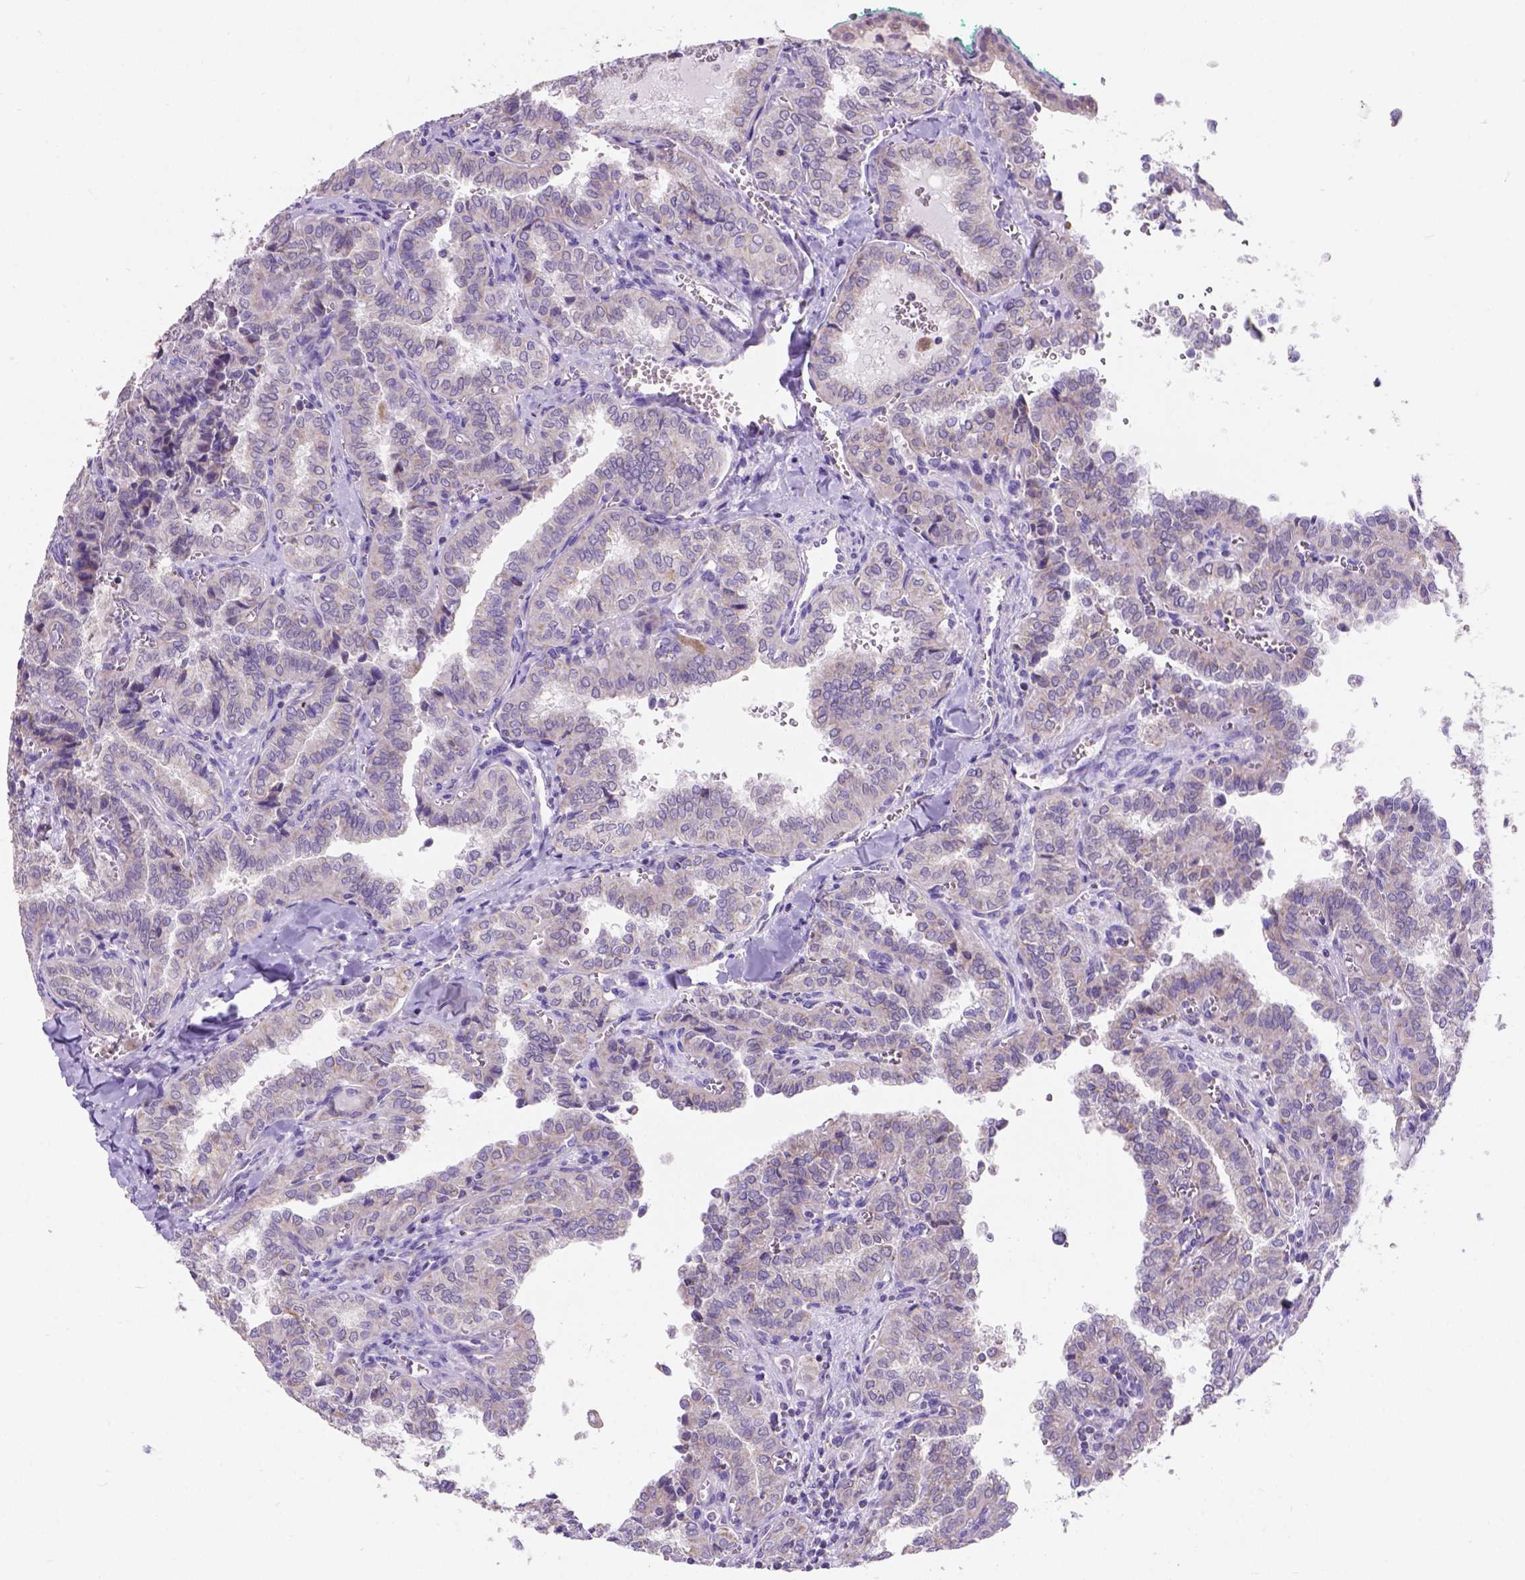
{"staining": {"intensity": "negative", "quantity": "none", "location": "none"}, "tissue": "thyroid cancer", "cell_type": "Tumor cells", "image_type": "cancer", "snomed": [{"axis": "morphology", "description": "Papillary adenocarcinoma, NOS"}, {"axis": "topography", "description": "Thyroid gland"}], "caption": "Micrograph shows no protein staining in tumor cells of thyroid papillary adenocarcinoma tissue.", "gene": "L2HGDH", "patient": {"sex": "female", "age": 41}}